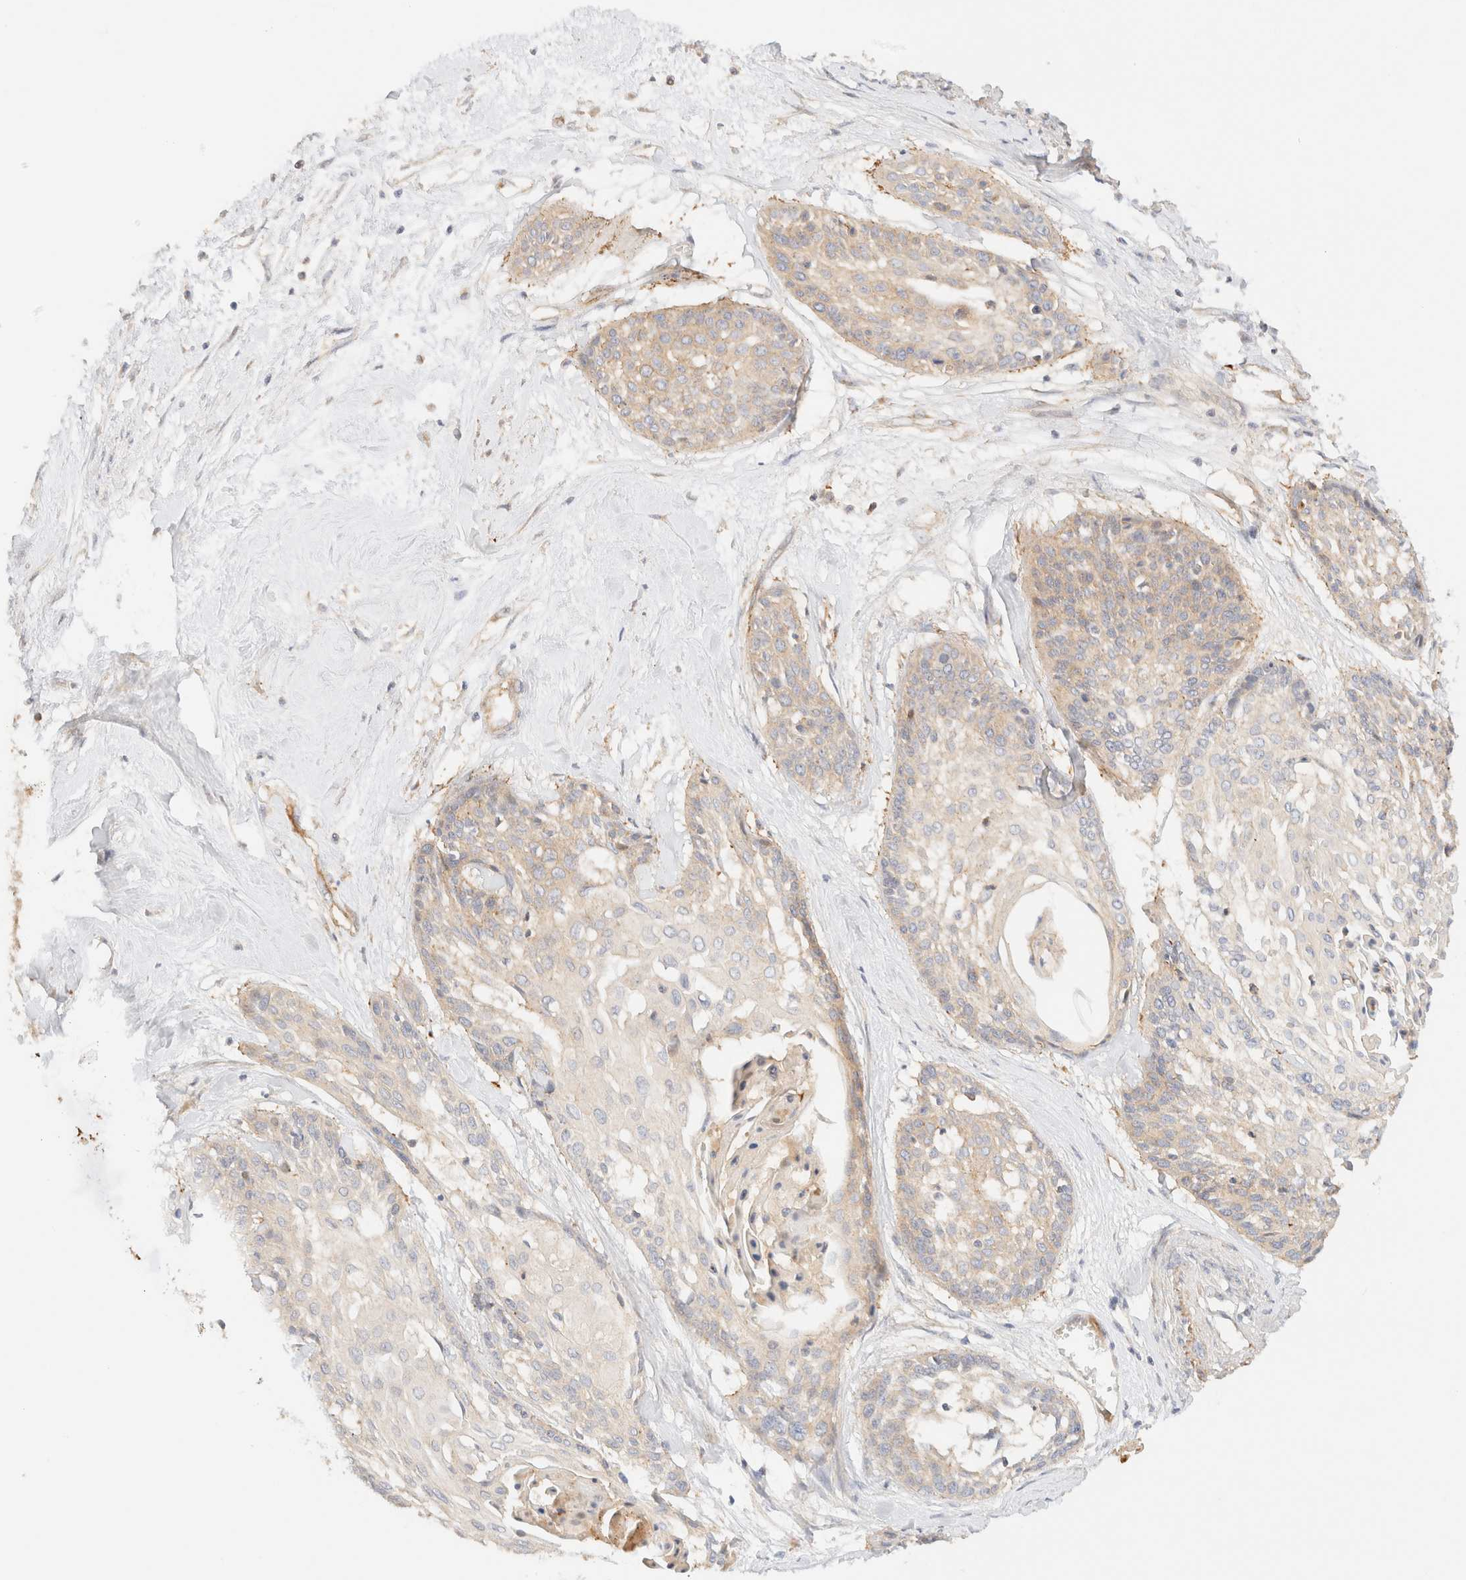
{"staining": {"intensity": "weak", "quantity": "<25%", "location": "cytoplasmic/membranous"}, "tissue": "cervical cancer", "cell_type": "Tumor cells", "image_type": "cancer", "snomed": [{"axis": "morphology", "description": "Squamous cell carcinoma, NOS"}, {"axis": "topography", "description": "Cervix"}], "caption": "The image demonstrates no staining of tumor cells in squamous cell carcinoma (cervical).", "gene": "MYO10", "patient": {"sex": "female", "age": 57}}